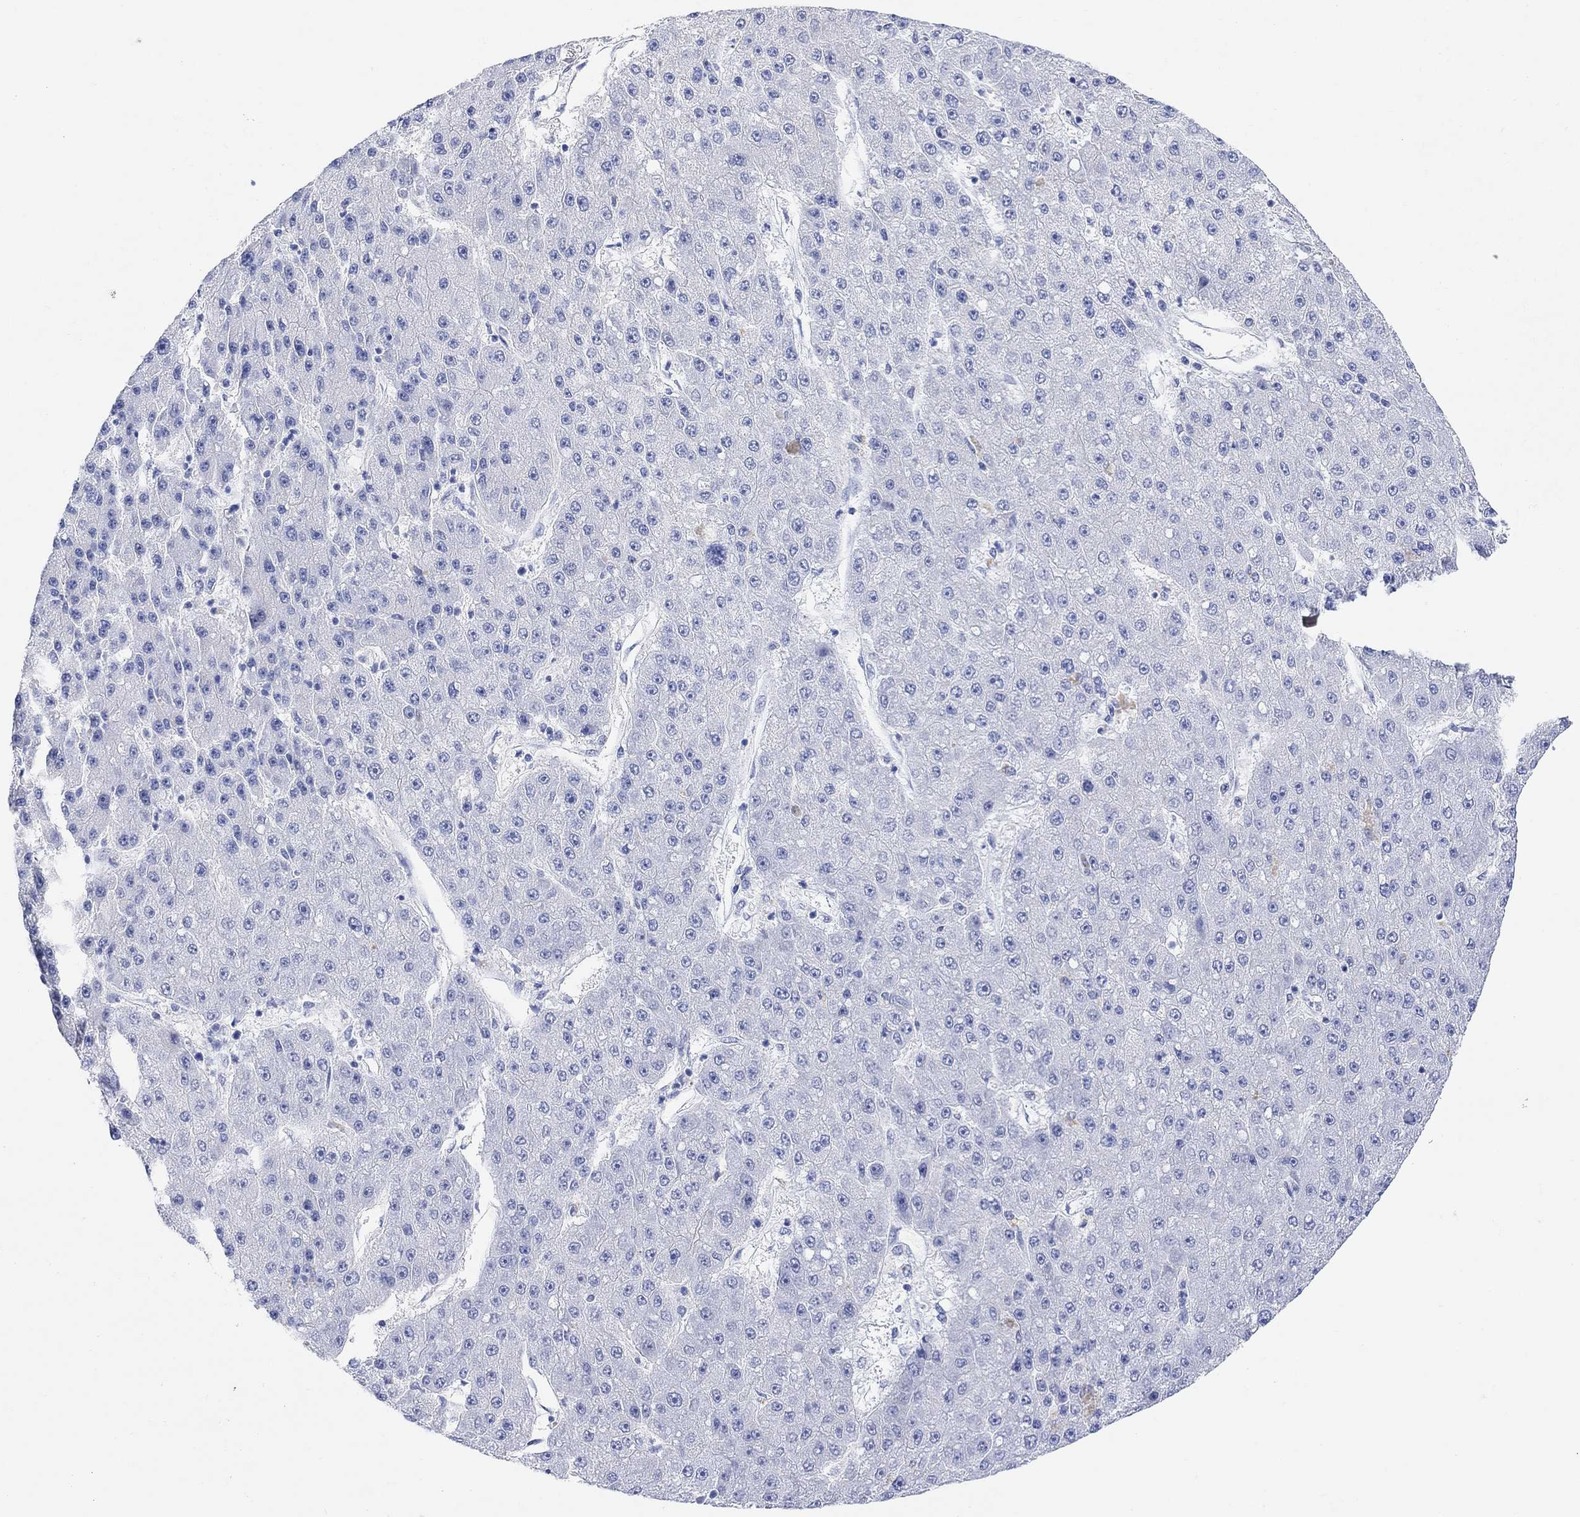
{"staining": {"intensity": "negative", "quantity": "none", "location": "none"}, "tissue": "liver cancer", "cell_type": "Tumor cells", "image_type": "cancer", "snomed": [{"axis": "morphology", "description": "Carcinoma, Hepatocellular, NOS"}, {"axis": "topography", "description": "Liver"}], "caption": "This is an immunohistochemistry photomicrograph of liver cancer. There is no expression in tumor cells.", "gene": "TYR", "patient": {"sex": "male", "age": 67}}